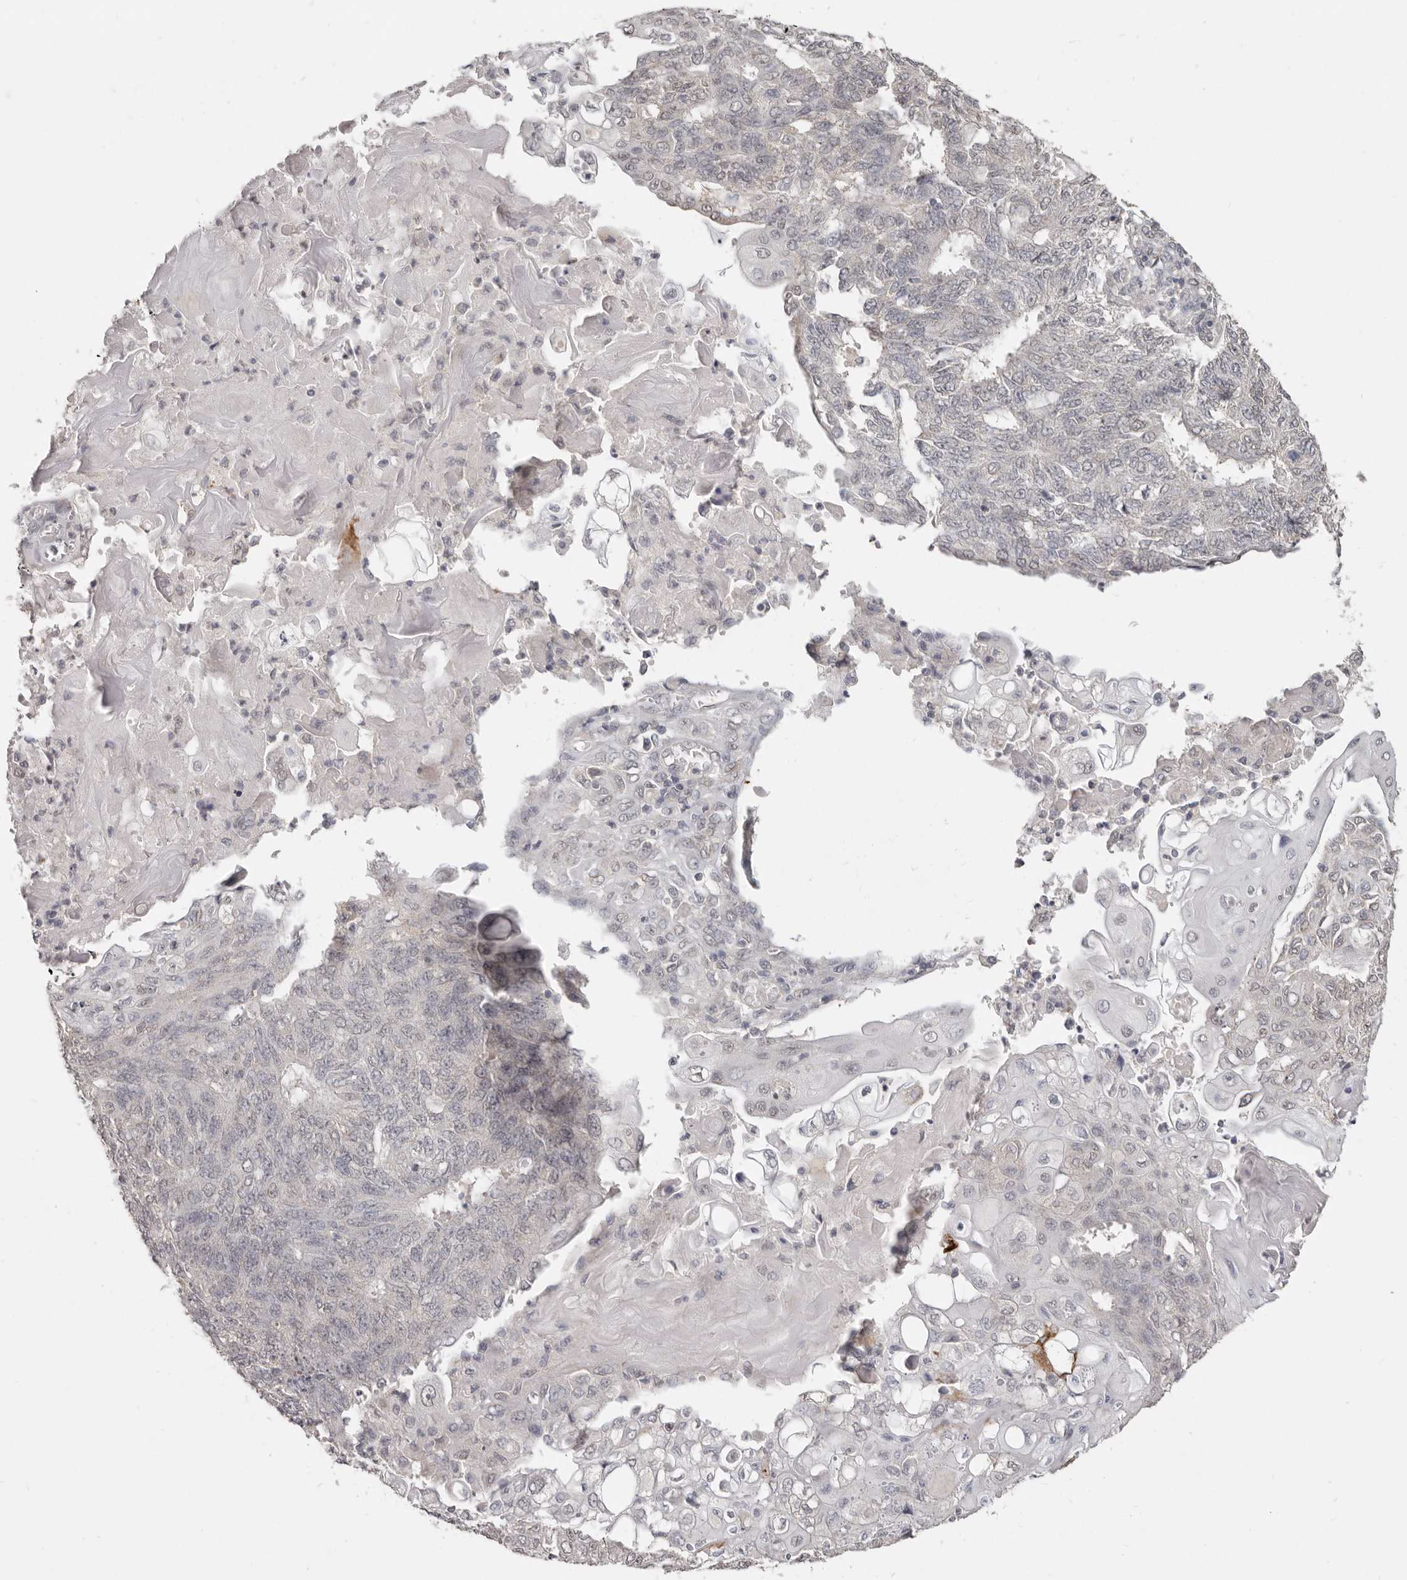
{"staining": {"intensity": "negative", "quantity": "none", "location": "none"}, "tissue": "endometrial cancer", "cell_type": "Tumor cells", "image_type": "cancer", "snomed": [{"axis": "morphology", "description": "Adenocarcinoma, NOS"}, {"axis": "topography", "description": "Endometrium"}], "caption": "This is an IHC image of human adenocarcinoma (endometrial). There is no positivity in tumor cells.", "gene": "LINGO2", "patient": {"sex": "female", "age": 32}}